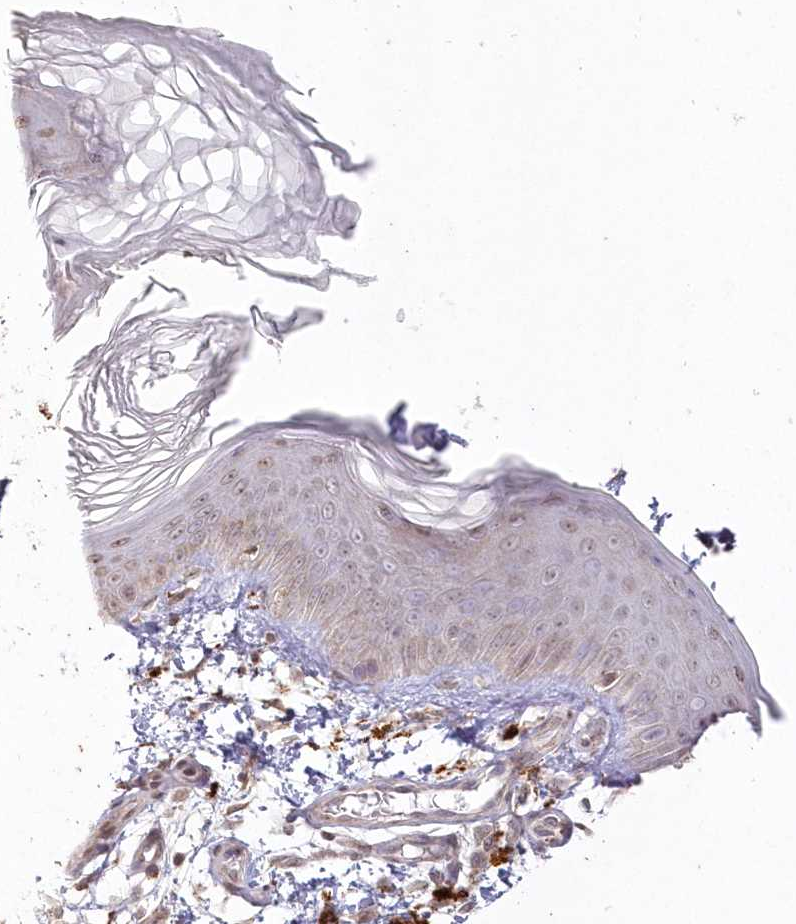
{"staining": {"intensity": "weak", "quantity": ">75%", "location": "cytoplasmic/membranous"}, "tissue": "skin", "cell_type": "Fibroblasts", "image_type": "normal", "snomed": [{"axis": "morphology", "description": "Normal tissue, NOS"}, {"axis": "topography", "description": "Skin"}], "caption": "Approximately >75% of fibroblasts in normal human skin reveal weak cytoplasmic/membranous protein expression as visualized by brown immunohistochemical staining.", "gene": "ARSB", "patient": {"sex": "male", "age": 37}}